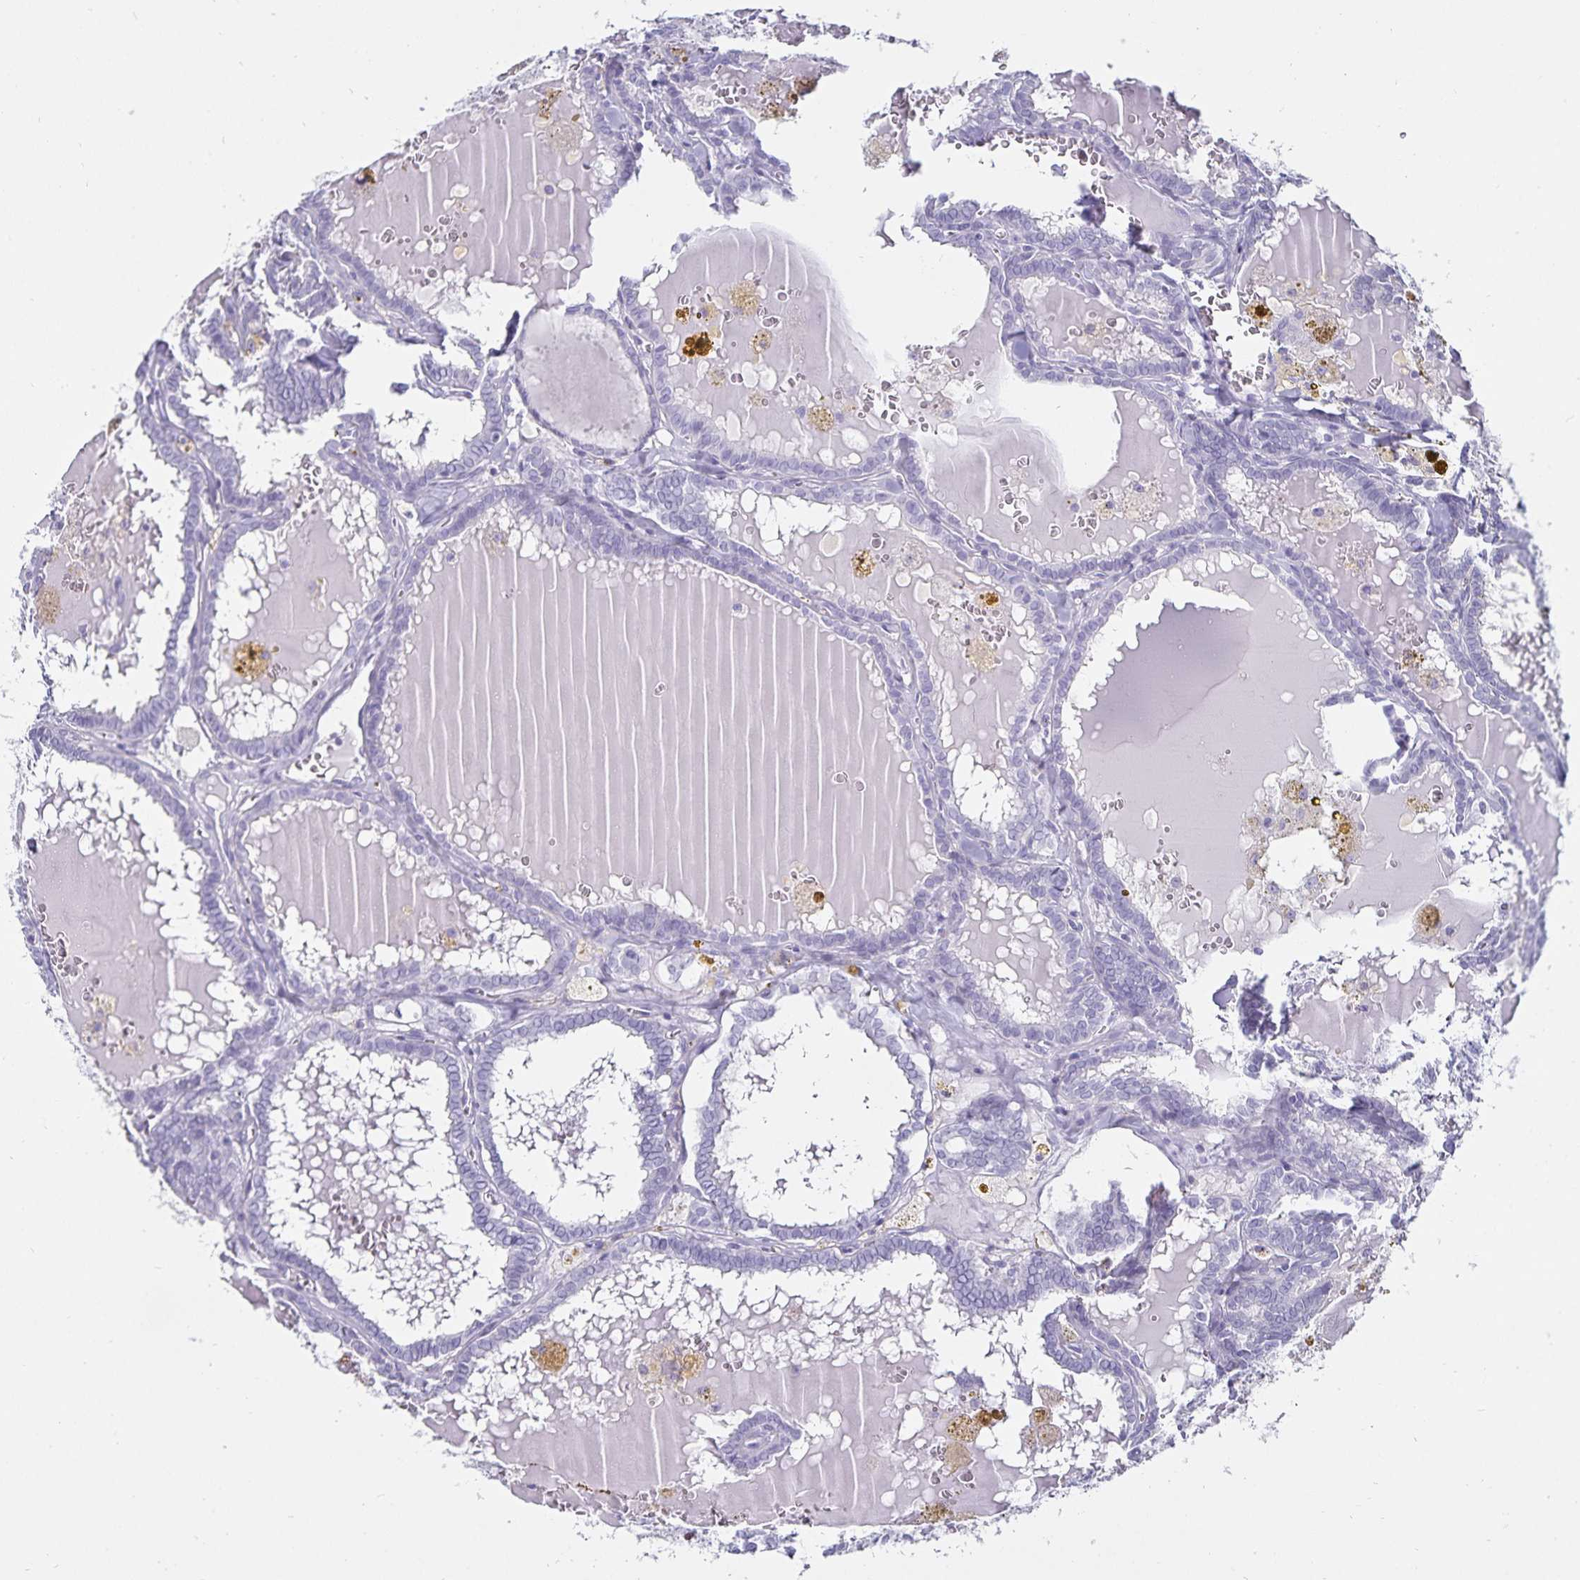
{"staining": {"intensity": "negative", "quantity": "none", "location": "none"}, "tissue": "thyroid cancer", "cell_type": "Tumor cells", "image_type": "cancer", "snomed": [{"axis": "morphology", "description": "Papillary adenocarcinoma, NOS"}, {"axis": "topography", "description": "Thyroid gland"}], "caption": "This is a image of immunohistochemistry staining of thyroid cancer (papillary adenocarcinoma), which shows no staining in tumor cells.", "gene": "DEFA6", "patient": {"sex": "female", "age": 39}}